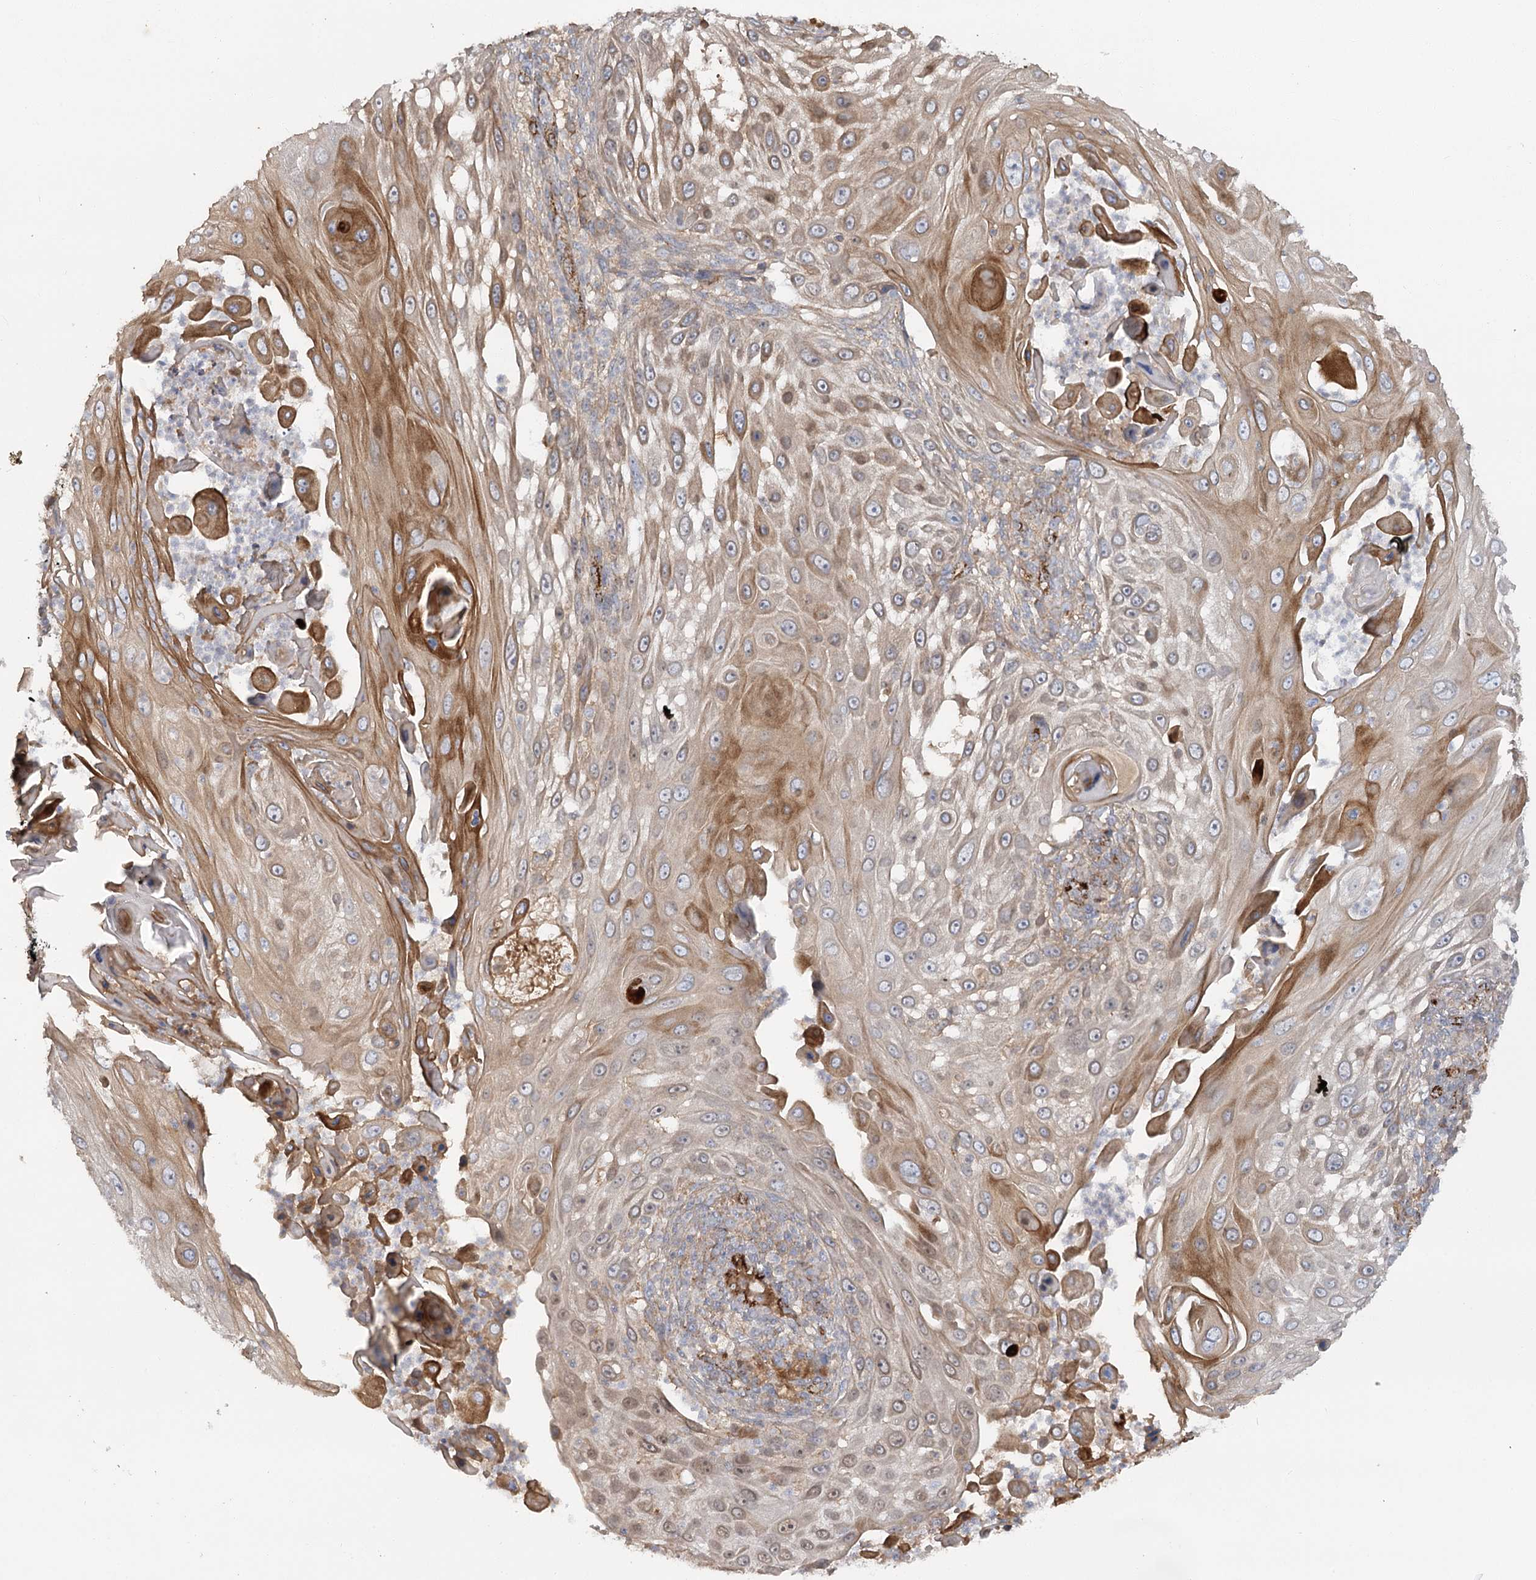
{"staining": {"intensity": "moderate", "quantity": ">75%", "location": "cytoplasmic/membranous"}, "tissue": "skin cancer", "cell_type": "Tumor cells", "image_type": "cancer", "snomed": [{"axis": "morphology", "description": "Squamous cell carcinoma, NOS"}, {"axis": "topography", "description": "Skin"}], "caption": "Skin cancer (squamous cell carcinoma) was stained to show a protein in brown. There is medium levels of moderate cytoplasmic/membranous expression in about >75% of tumor cells. (Brightfield microscopy of DAB IHC at high magnification).", "gene": "KBTBD4", "patient": {"sex": "female", "age": 44}}